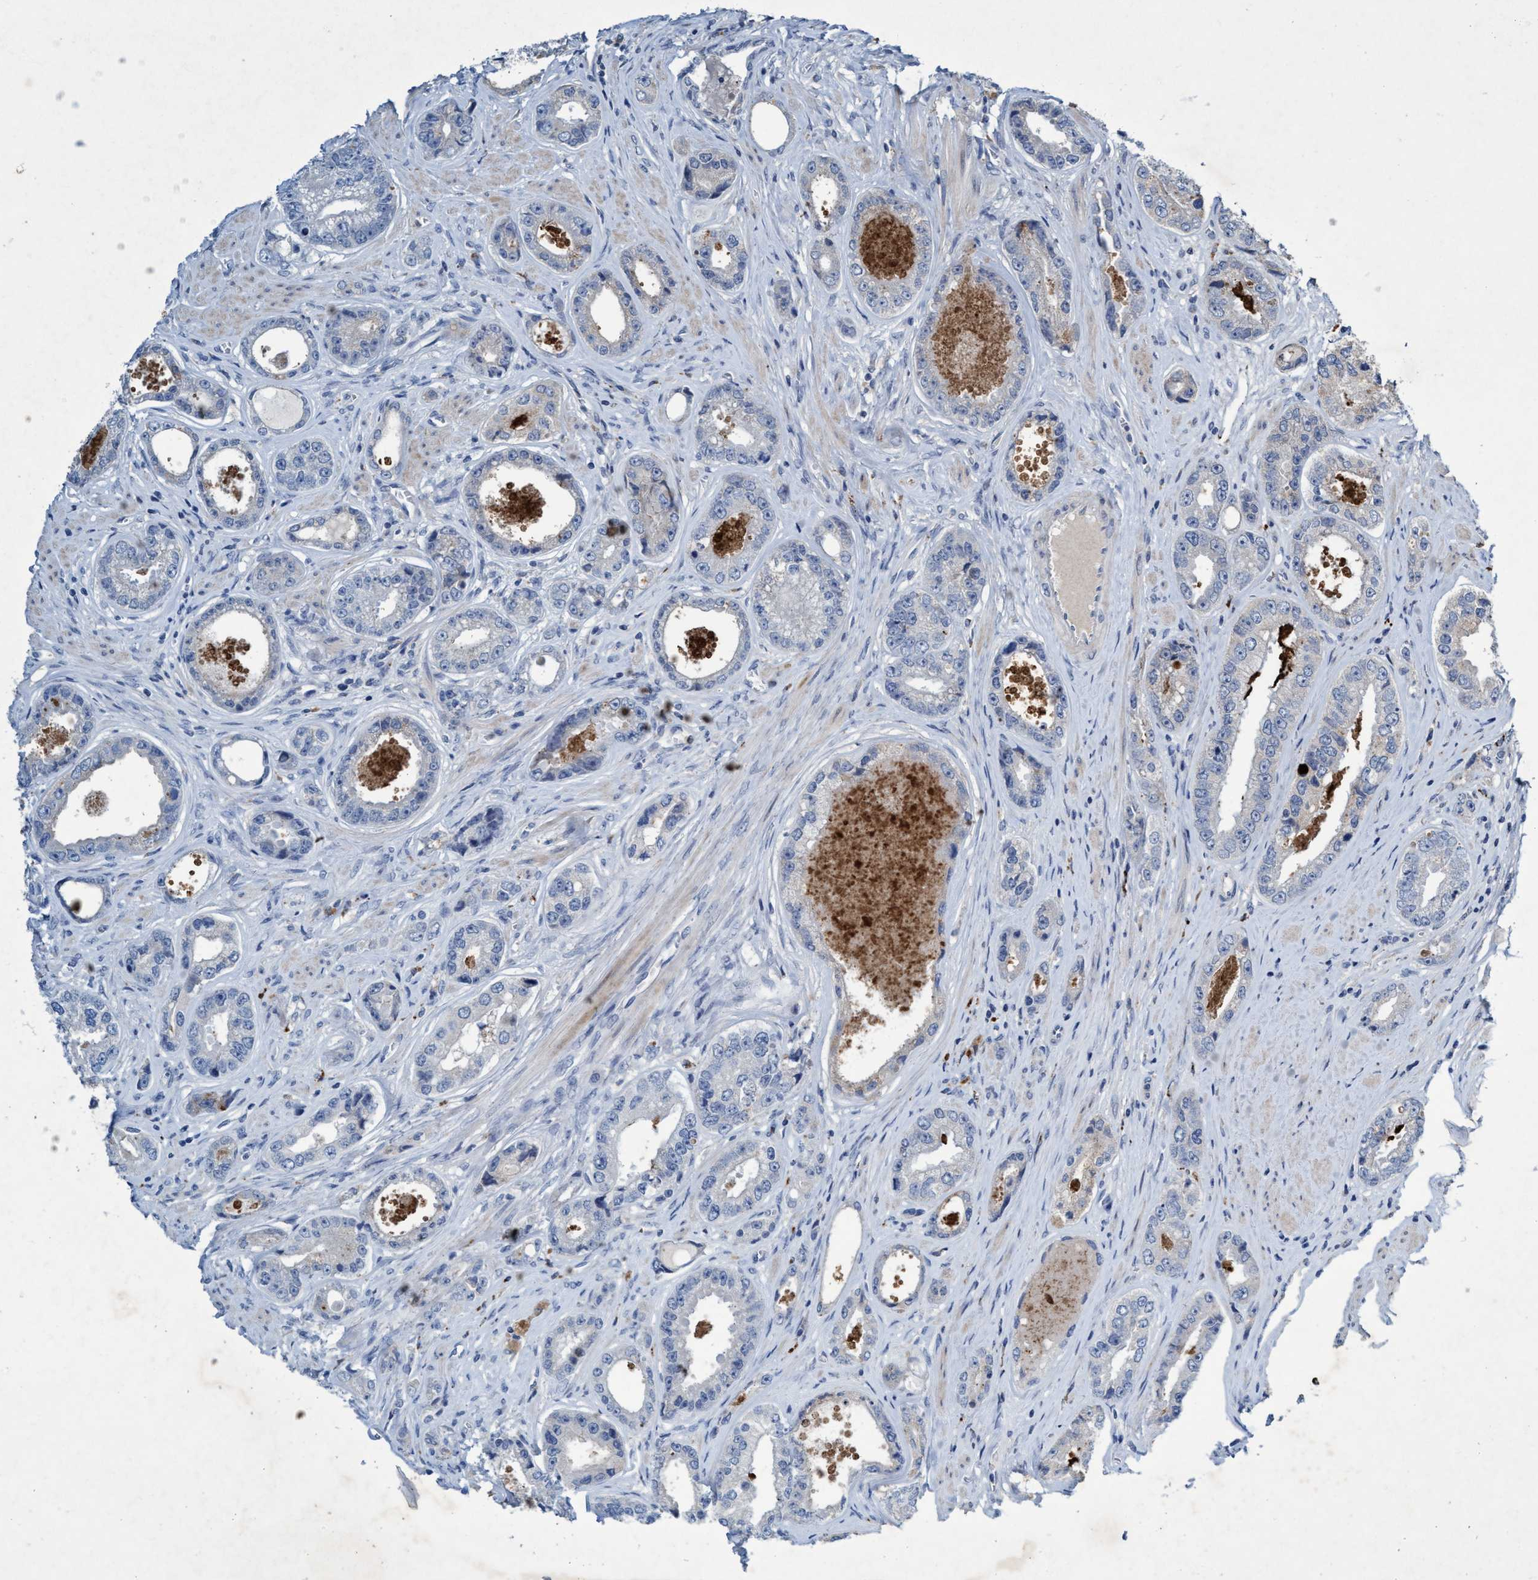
{"staining": {"intensity": "negative", "quantity": "none", "location": "none"}, "tissue": "prostate cancer", "cell_type": "Tumor cells", "image_type": "cancer", "snomed": [{"axis": "morphology", "description": "Adenocarcinoma, High grade"}, {"axis": "topography", "description": "Prostate"}], "caption": "An image of prostate high-grade adenocarcinoma stained for a protein exhibits no brown staining in tumor cells.", "gene": "RNF208", "patient": {"sex": "male", "age": 61}}